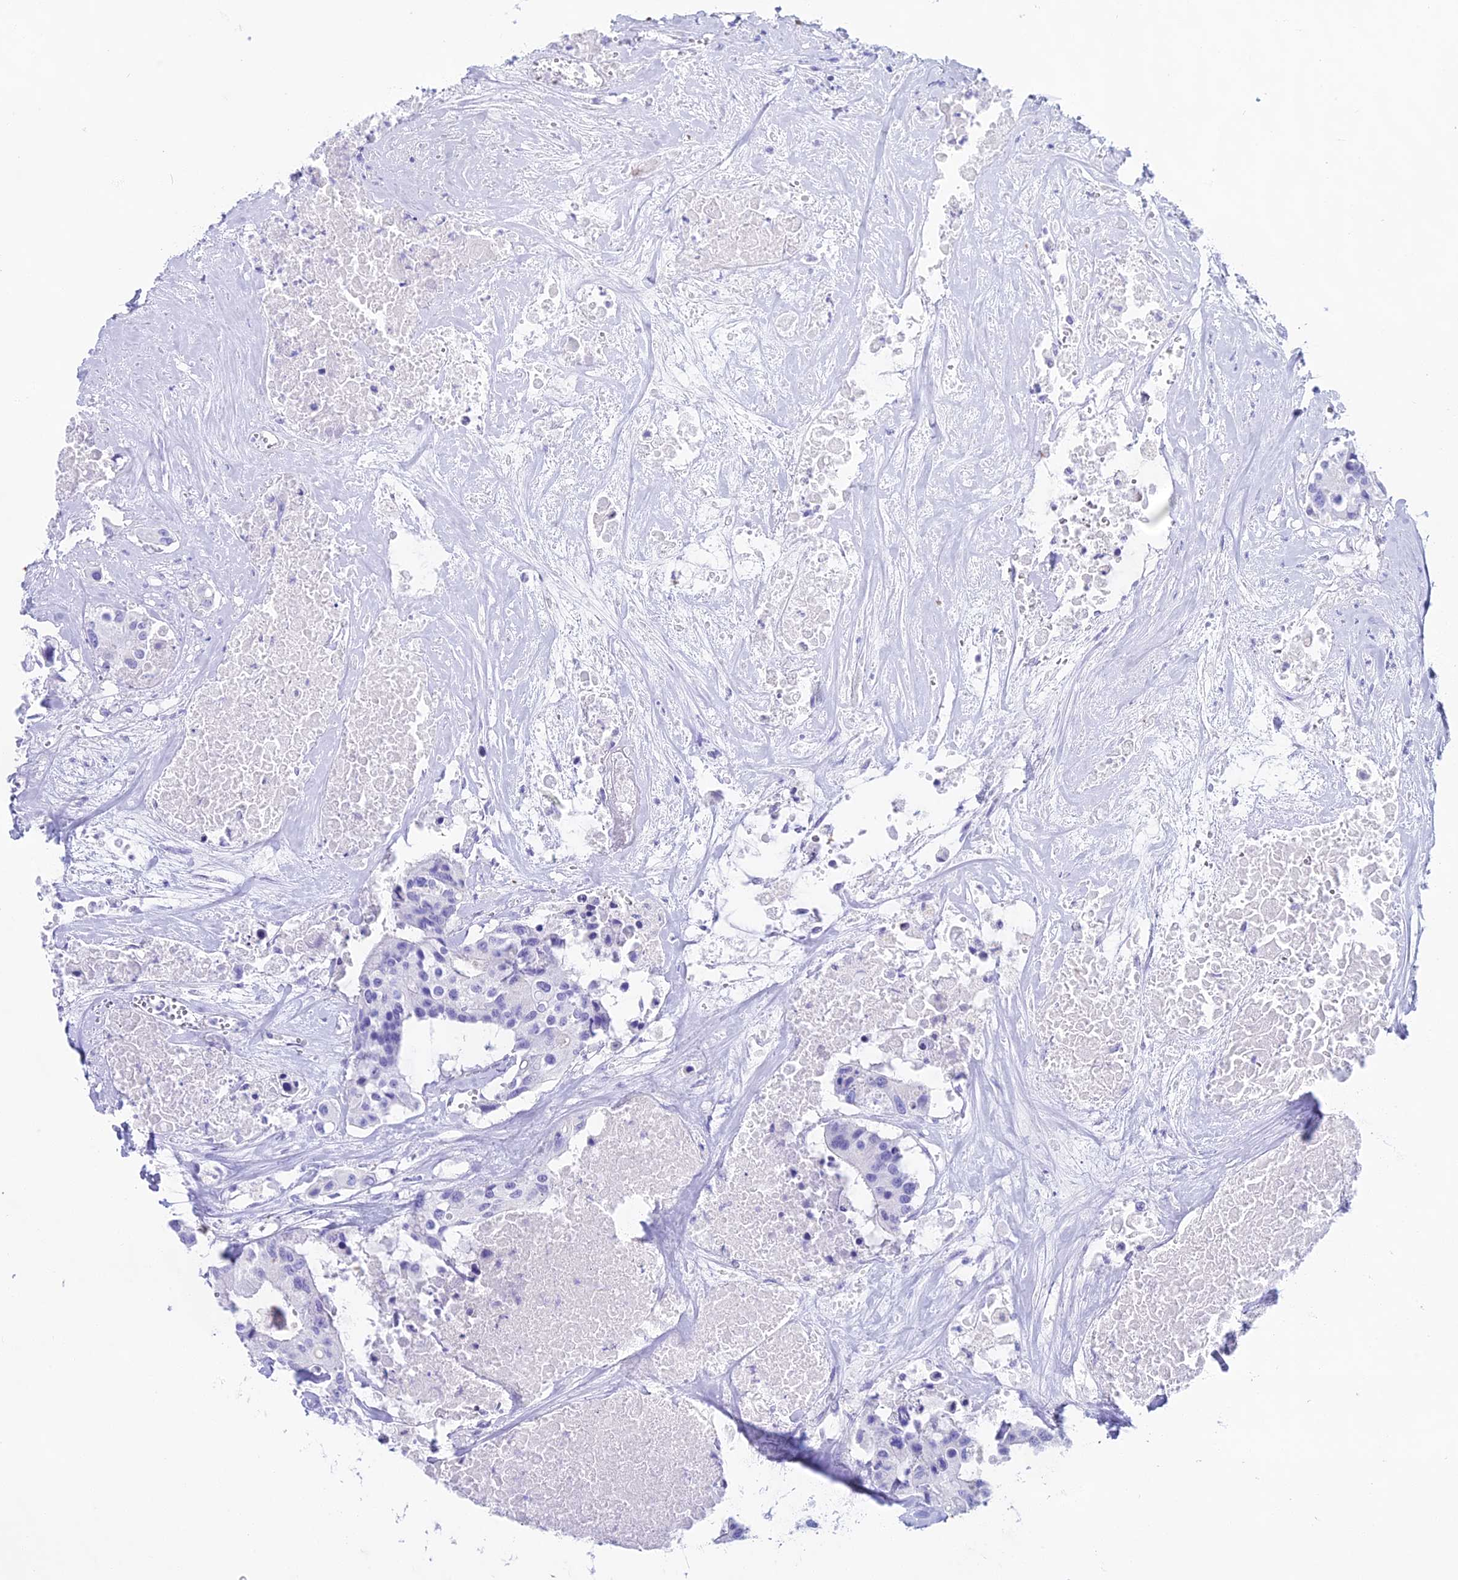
{"staining": {"intensity": "negative", "quantity": "none", "location": "none"}, "tissue": "colorectal cancer", "cell_type": "Tumor cells", "image_type": "cancer", "snomed": [{"axis": "morphology", "description": "Adenocarcinoma, NOS"}, {"axis": "topography", "description": "Colon"}], "caption": "A high-resolution image shows immunohistochemistry (IHC) staining of adenocarcinoma (colorectal), which demonstrates no significant staining in tumor cells.", "gene": "CGB2", "patient": {"sex": "male", "age": 77}}